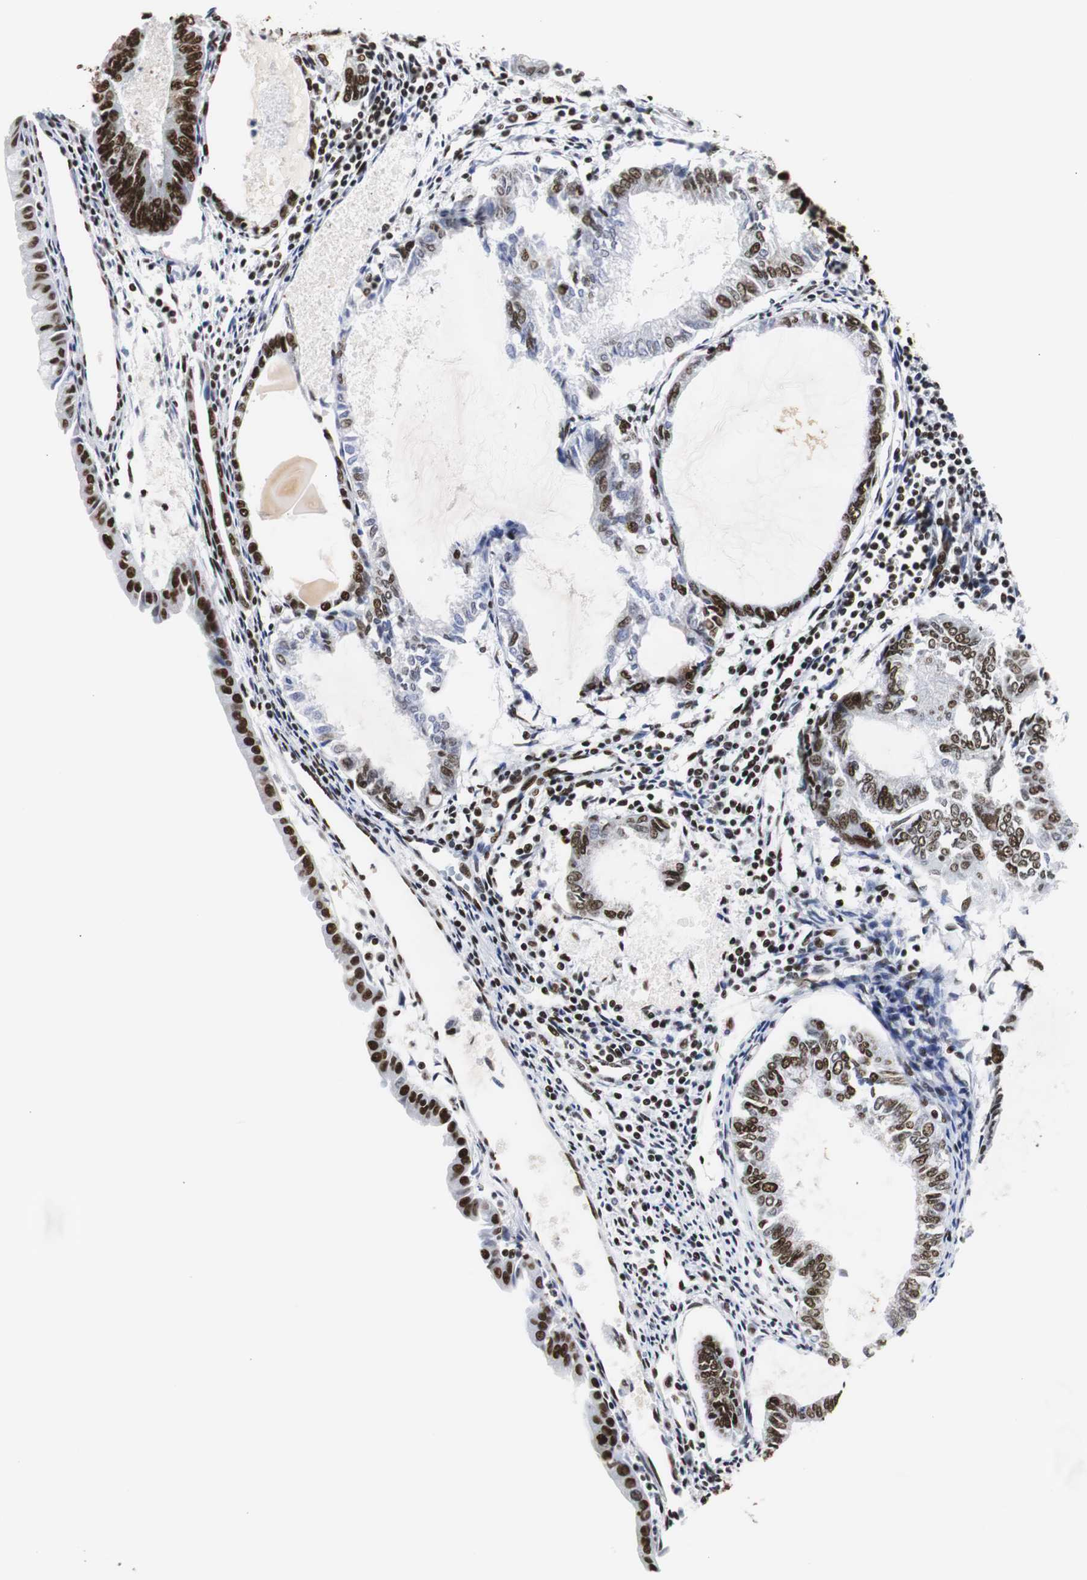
{"staining": {"intensity": "moderate", "quantity": "25%-75%", "location": "nuclear"}, "tissue": "endometrial cancer", "cell_type": "Tumor cells", "image_type": "cancer", "snomed": [{"axis": "morphology", "description": "Adenocarcinoma, NOS"}, {"axis": "topography", "description": "Endometrium"}], "caption": "Immunohistochemistry (IHC) micrograph of human endometrial cancer (adenocarcinoma) stained for a protein (brown), which reveals medium levels of moderate nuclear positivity in approximately 25%-75% of tumor cells.", "gene": "HNRNPH2", "patient": {"sex": "female", "age": 86}}